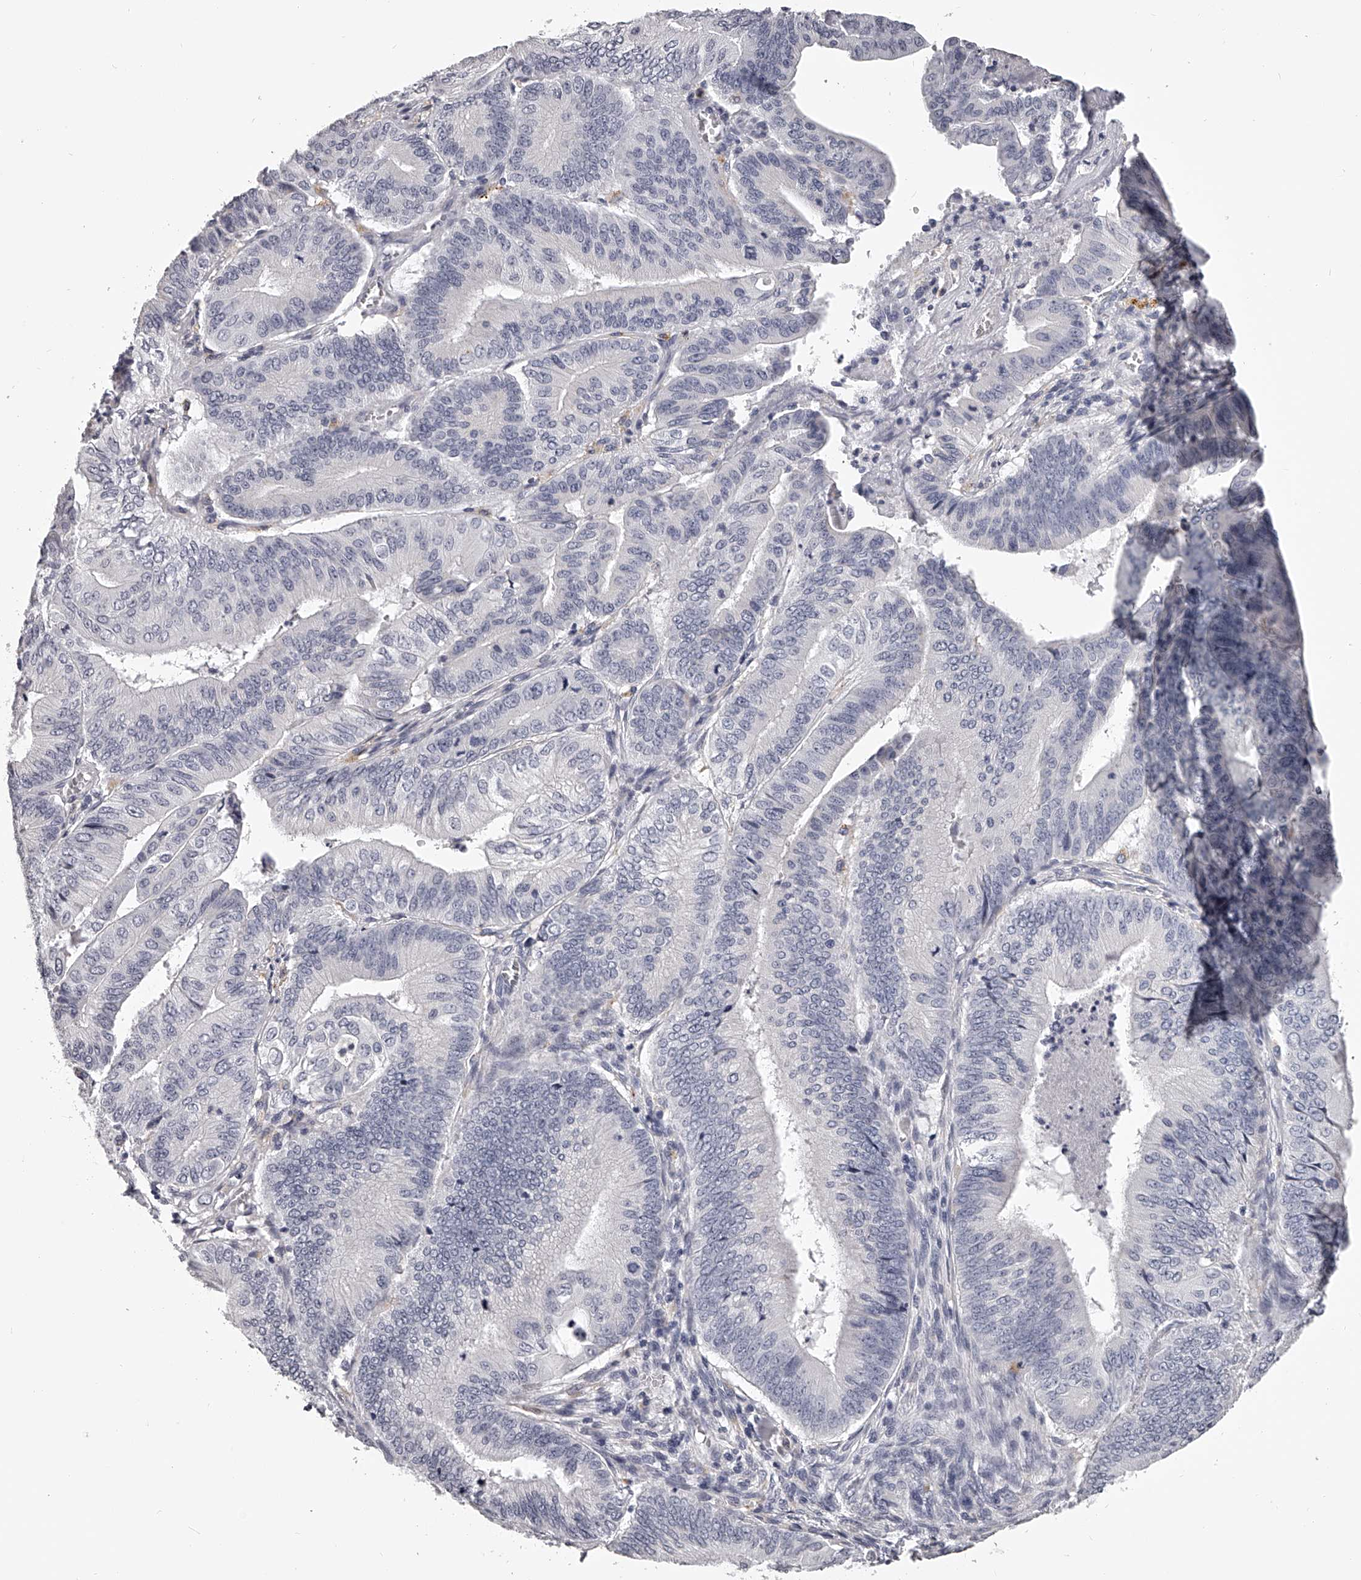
{"staining": {"intensity": "negative", "quantity": "none", "location": "none"}, "tissue": "pancreatic cancer", "cell_type": "Tumor cells", "image_type": "cancer", "snomed": [{"axis": "morphology", "description": "Adenocarcinoma, NOS"}, {"axis": "topography", "description": "Pancreas"}], "caption": "IHC of human pancreatic cancer exhibits no expression in tumor cells. (Brightfield microscopy of DAB immunohistochemistry (IHC) at high magnification).", "gene": "DMRT1", "patient": {"sex": "female", "age": 77}}